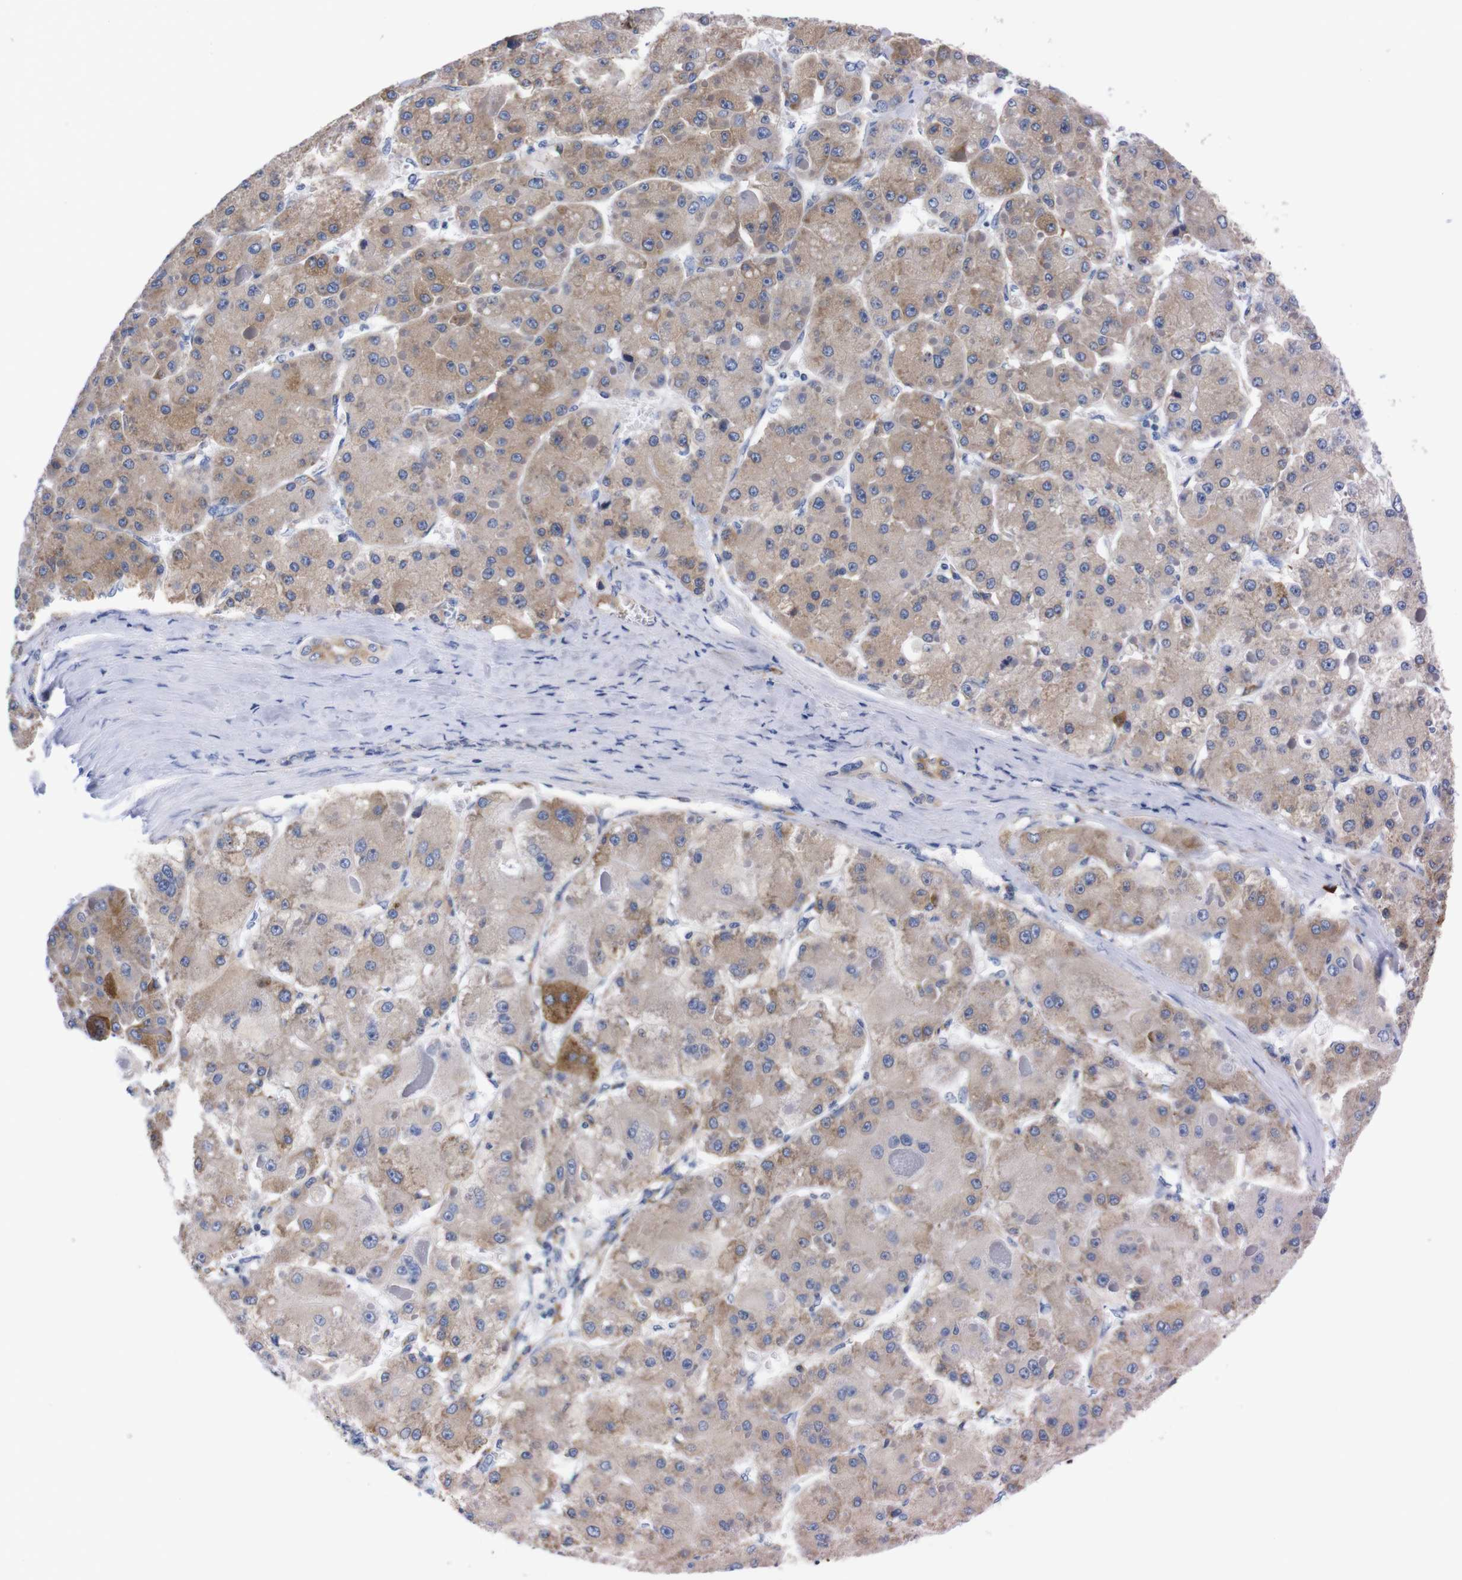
{"staining": {"intensity": "weak", "quantity": ">75%", "location": "cytoplasmic/membranous"}, "tissue": "liver cancer", "cell_type": "Tumor cells", "image_type": "cancer", "snomed": [{"axis": "morphology", "description": "Carcinoma, Hepatocellular, NOS"}, {"axis": "topography", "description": "Liver"}], "caption": "Liver cancer (hepatocellular carcinoma) tissue shows weak cytoplasmic/membranous expression in about >75% of tumor cells, visualized by immunohistochemistry.", "gene": "NEBL", "patient": {"sex": "female", "age": 73}}